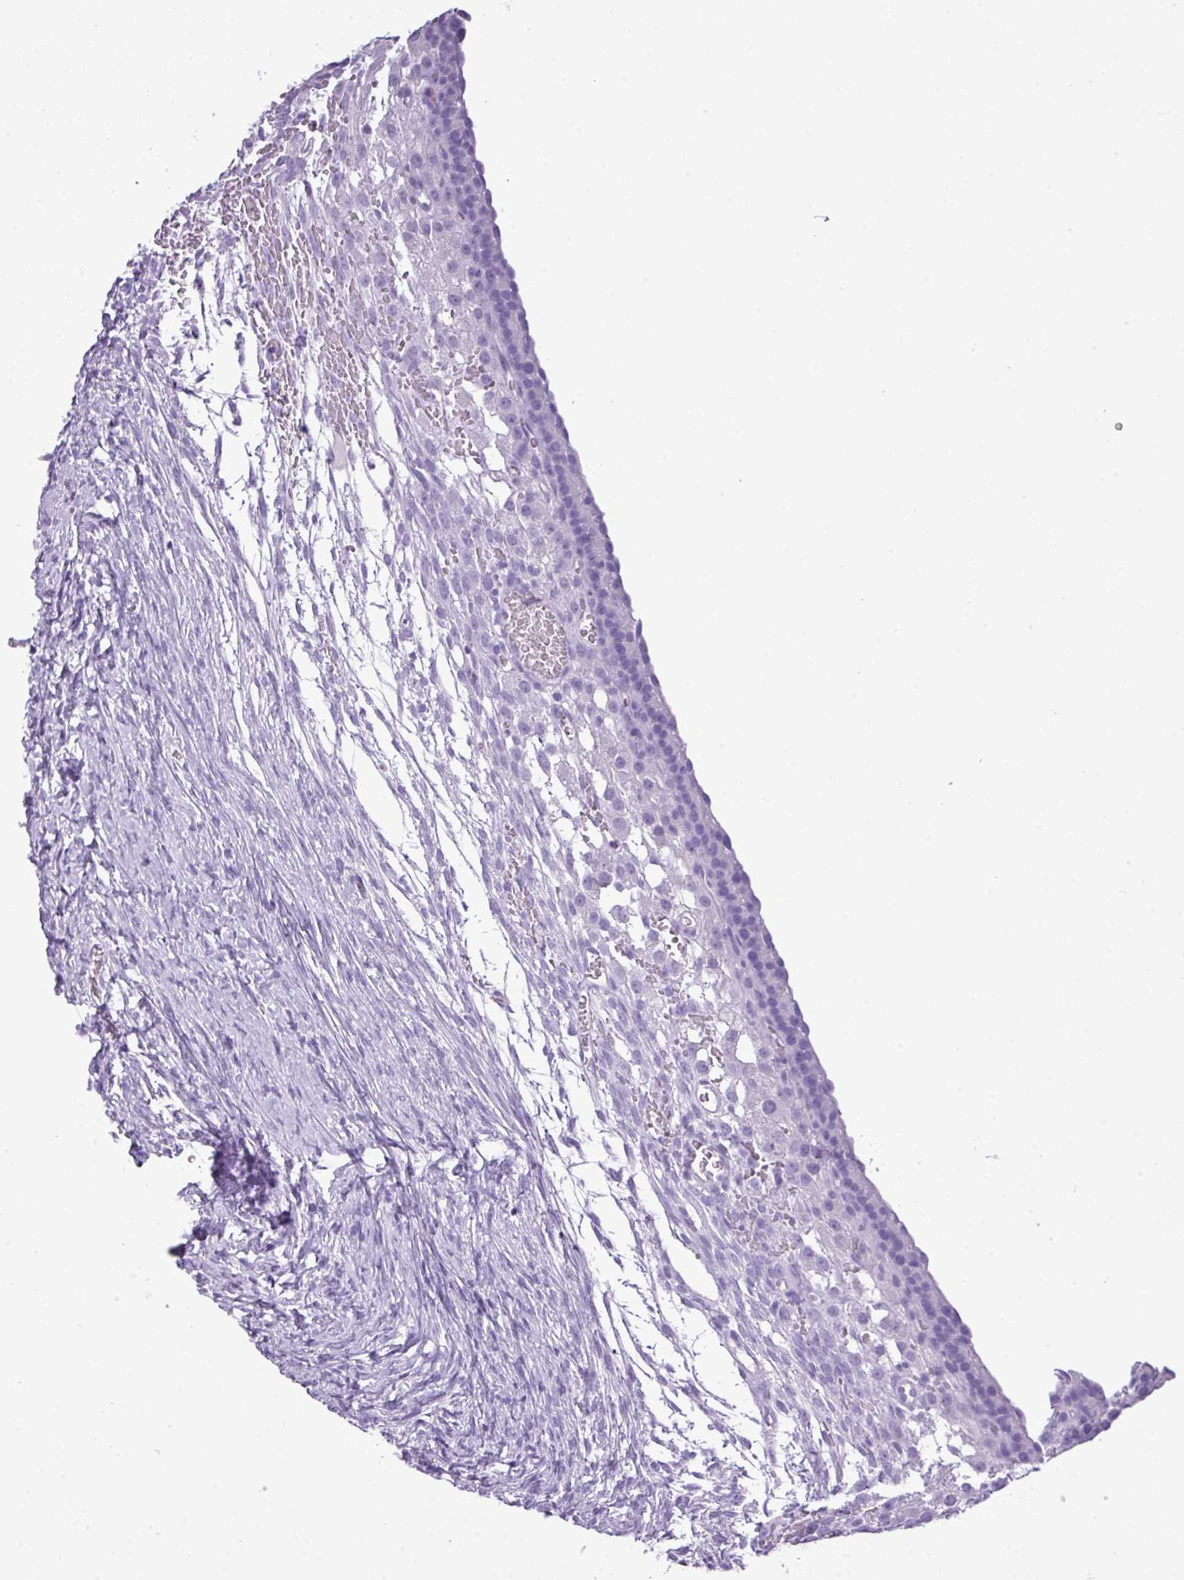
{"staining": {"intensity": "negative", "quantity": "none", "location": "none"}, "tissue": "ovary", "cell_type": "Ovarian stroma cells", "image_type": "normal", "snomed": [{"axis": "morphology", "description": "Normal tissue, NOS"}, {"axis": "topography", "description": "Ovary"}], "caption": "Ovary stained for a protein using IHC exhibits no positivity ovarian stroma cells.", "gene": "RBMXL2", "patient": {"sex": "female", "age": 39}}